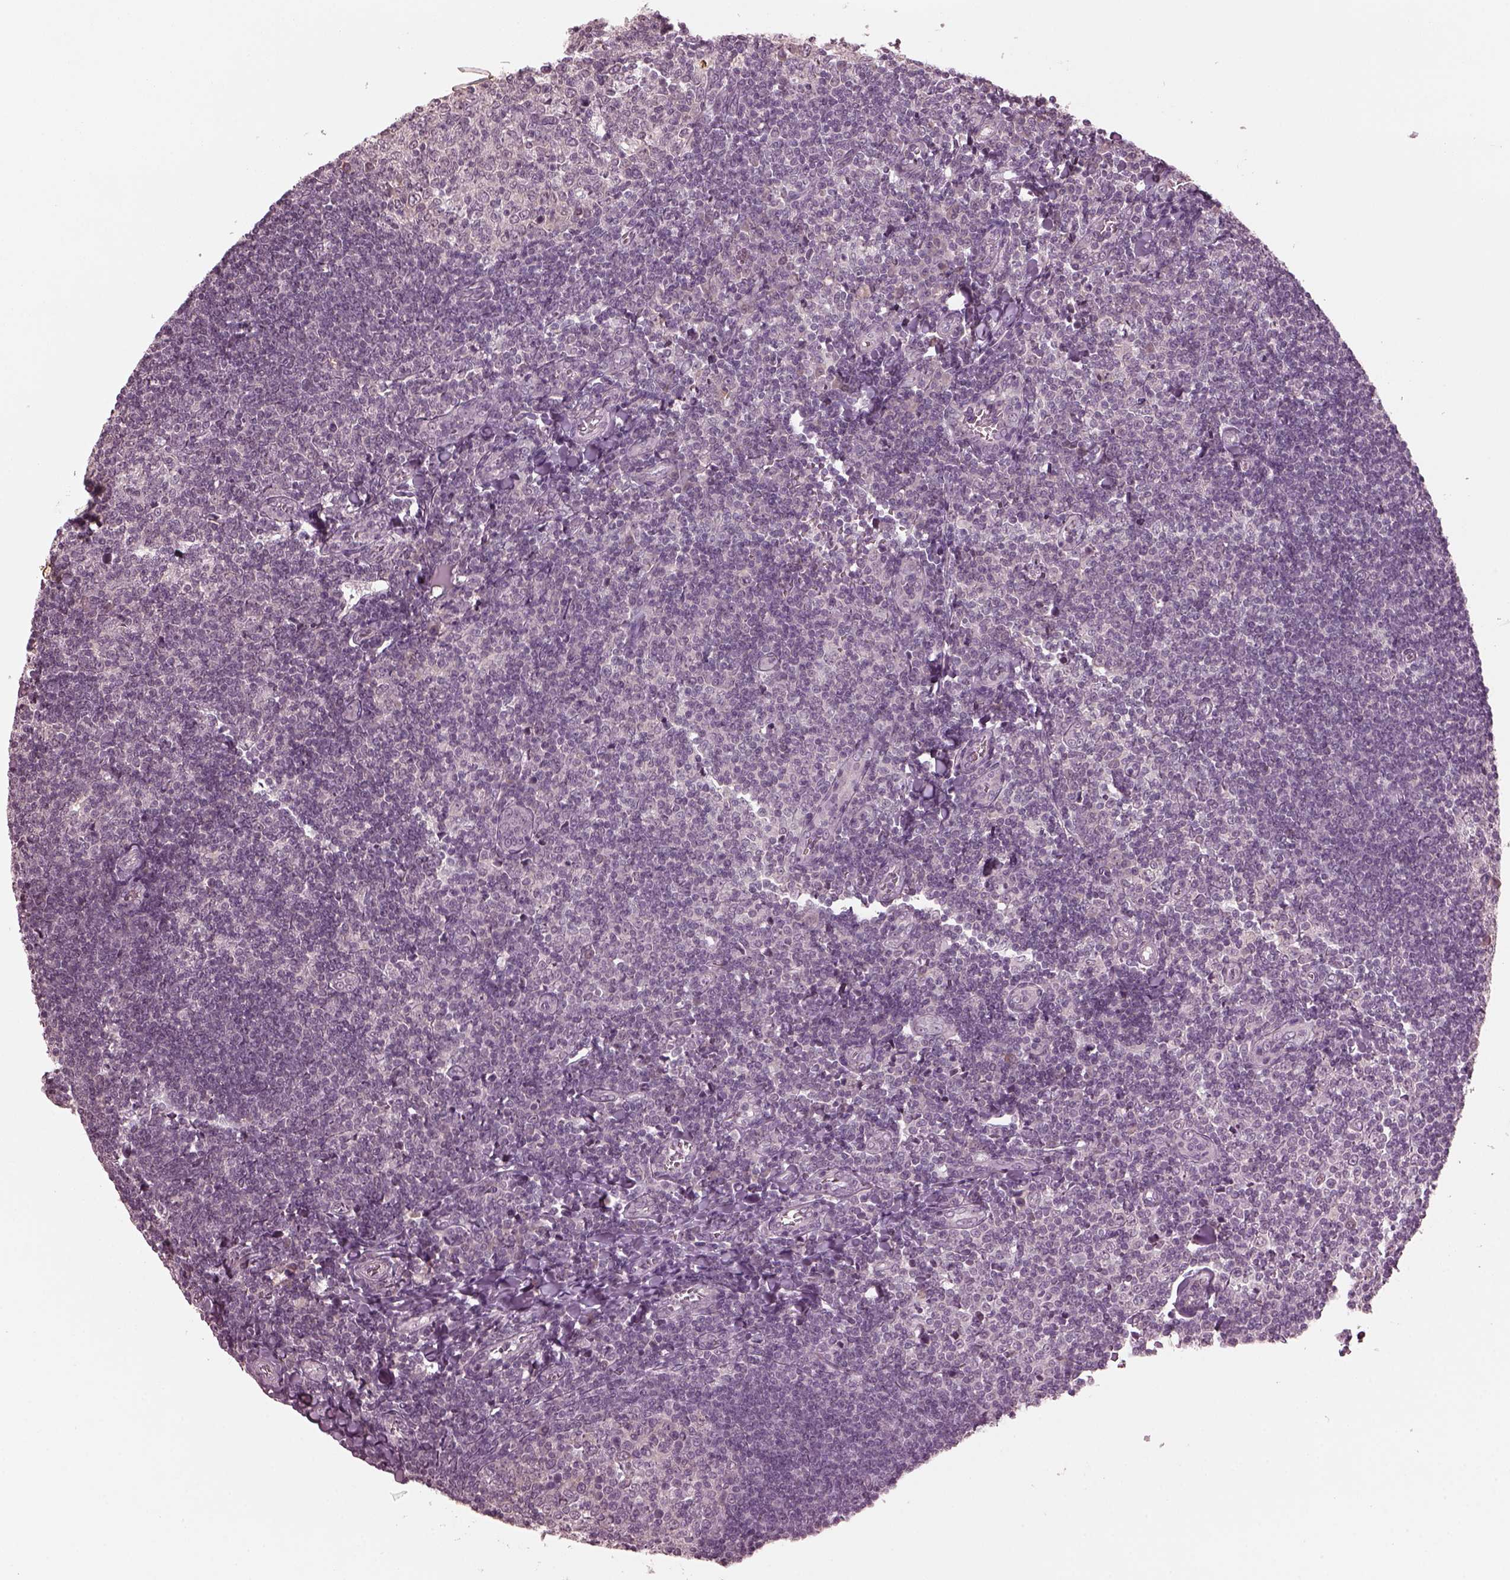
{"staining": {"intensity": "negative", "quantity": "none", "location": "none"}, "tissue": "tonsil", "cell_type": "Germinal center cells", "image_type": "normal", "snomed": [{"axis": "morphology", "description": "Normal tissue, NOS"}, {"axis": "topography", "description": "Tonsil"}], "caption": "An image of human tonsil is negative for staining in germinal center cells. Nuclei are stained in blue.", "gene": "RGS7", "patient": {"sex": "female", "age": 12}}